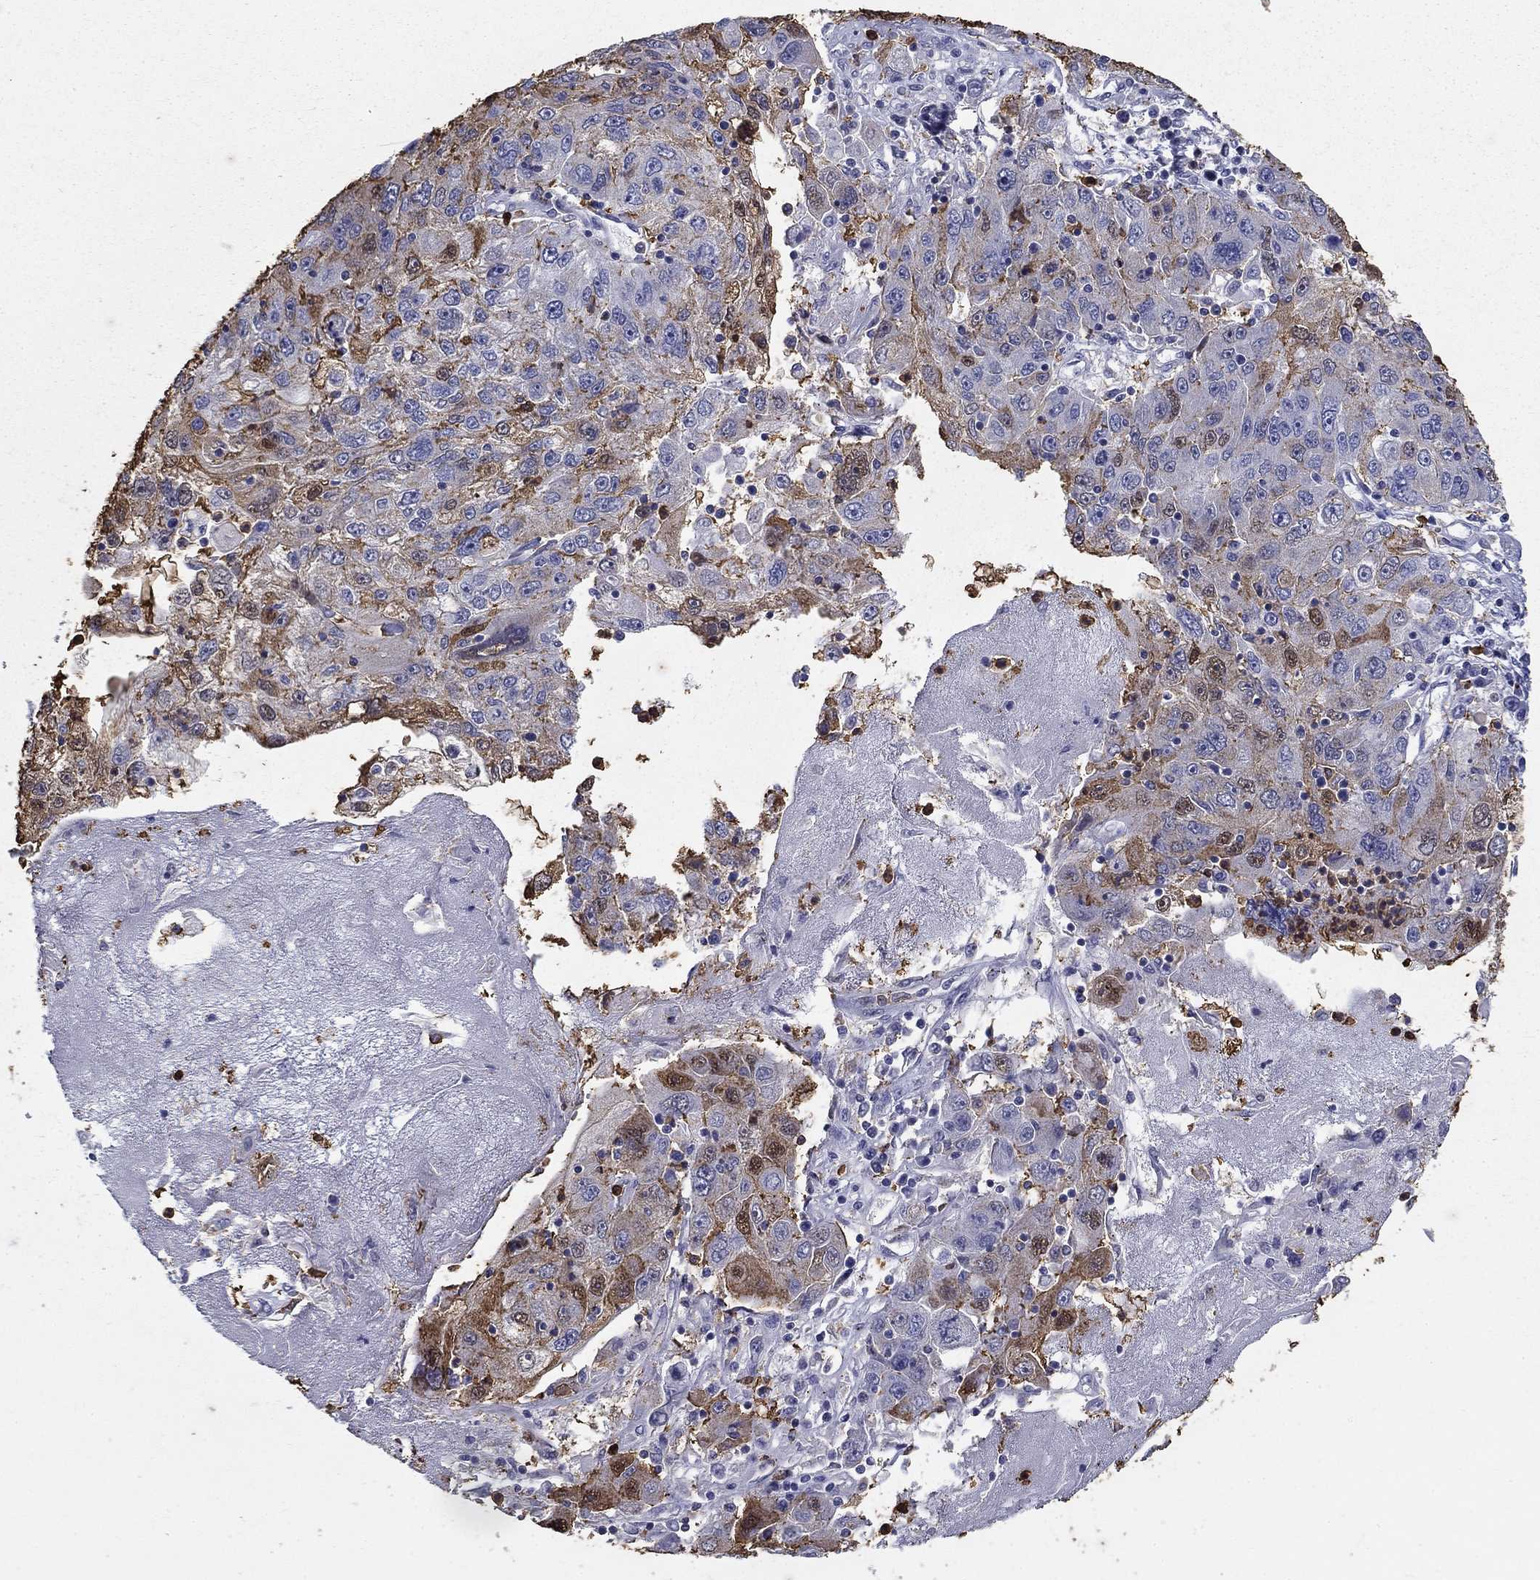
{"staining": {"intensity": "moderate", "quantity": "<25%", "location": "cytoplasmic/membranous,nuclear"}, "tissue": "stomach cancer", "cell_type": "Tumor cells", "image_type": "cancer", "snomed": [{"axis": "morphology", "description": "Adenocarcinoma, NOS"}, {"axis": "topography", "description": "Stomach"}], "caption": "An immunohistochemistry histopathology image of neoplastic tissue is shown. Protein staining in brown shows moderate cytoplasmic/membranous and nuclear positivity in stomach cancer (adenocarcinoma) within tumor cells. The staining was performed using DAB (3,3'-diaminobenzidine) to visualize the protein expression in brown, while the nuclei were stained in blue with hematoxylin (Magnification: 20x).", "gene": "IGSF8", "patient": {"sex": "male", "age": 56}}